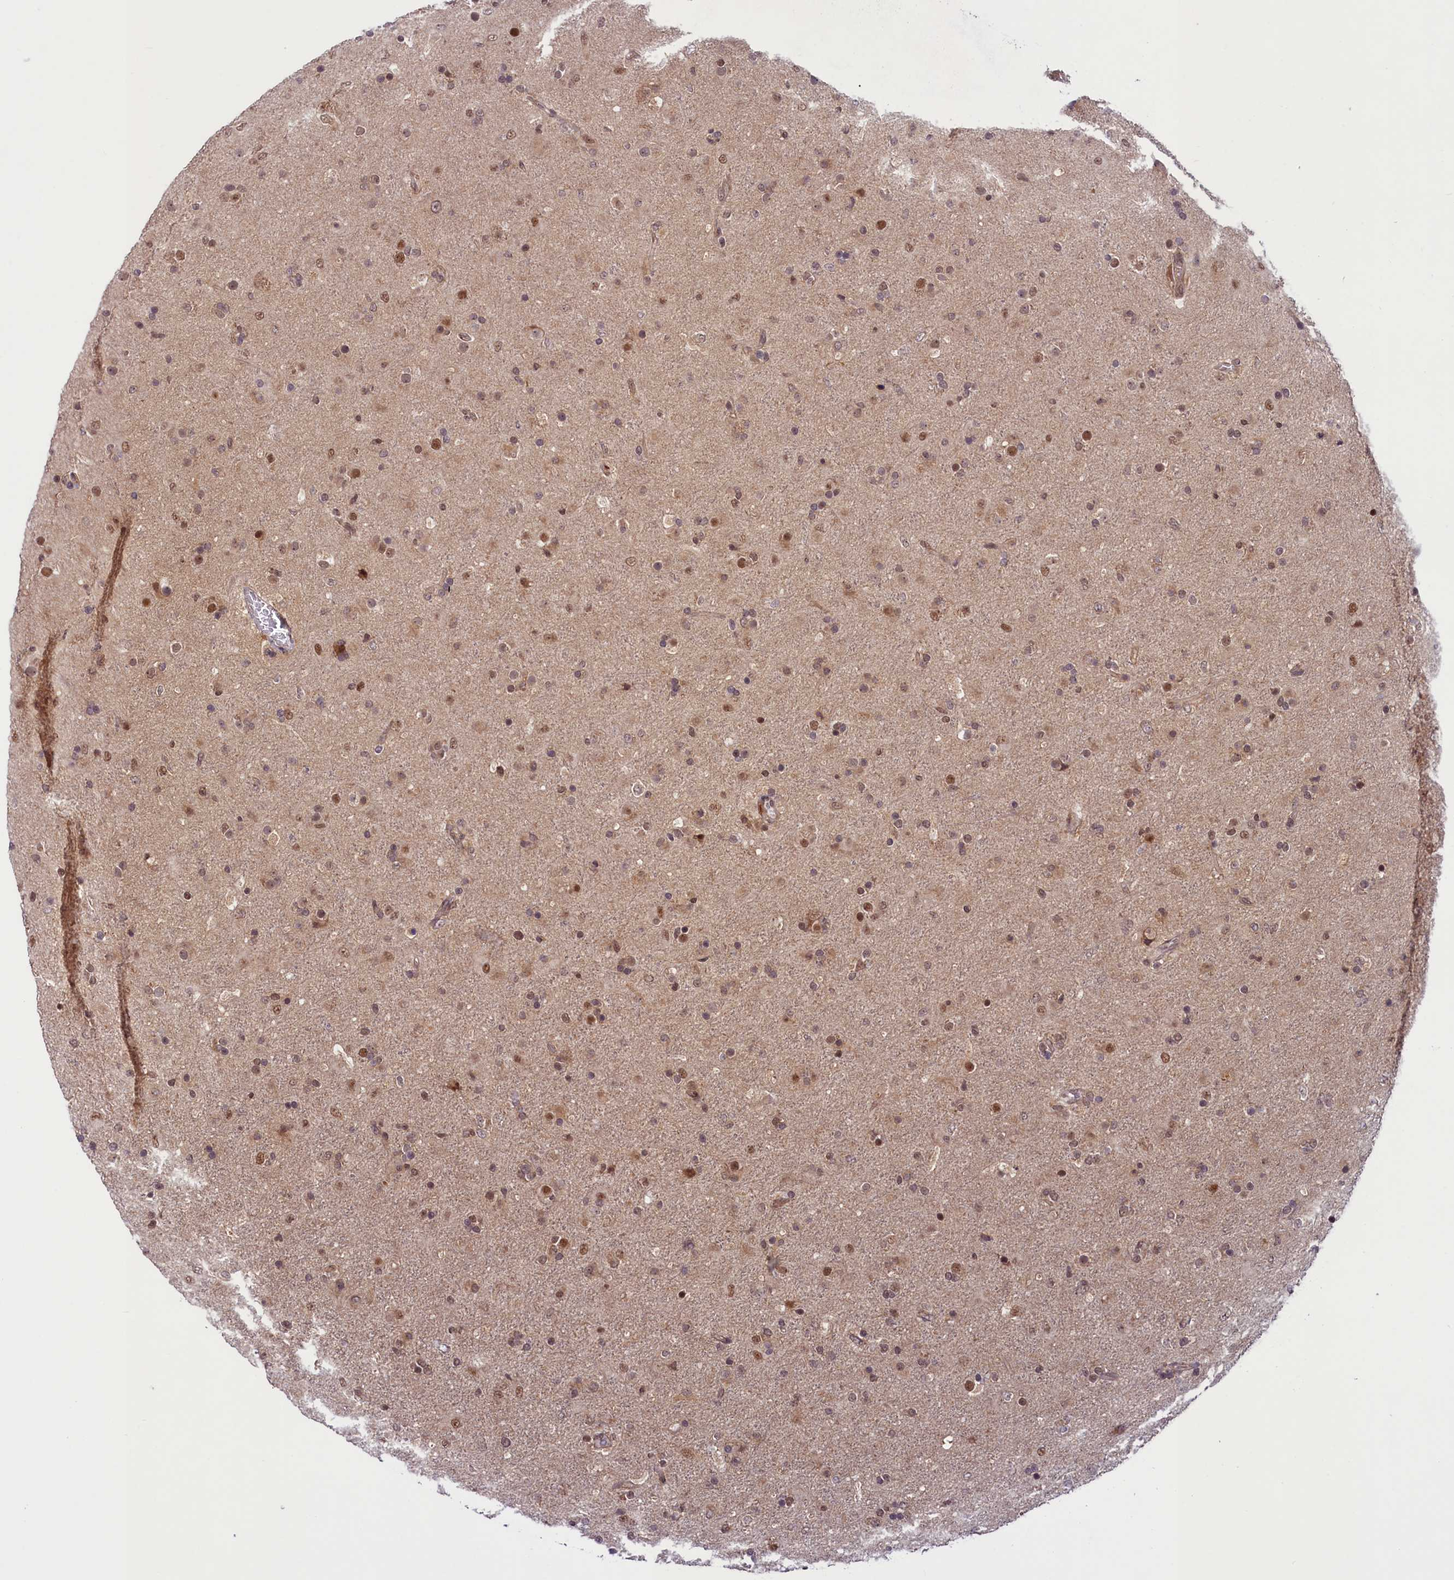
{"staining": {"intensity": "moderate", "quantity": "<25%", "location": "nuclear"}, "tissue": "glioma", "cell_type": "Tumor cells", "image_type": "cancer", "snomed": [{"axis": "morphology", "description": "Glioma, malignant, Low grade"}, {"axis": "topography", "description": "Brain"}], "caption": "Protein positivity by IHC demonstrates moderate nuclear staining in about <25% of tumor cells in glioma. The staining is performed using DAB brown chromogen to label protein expression. The nuclei are counter-stained blue using hematoxylin.", "gene": "SLC7A6OS", "patient": {"sex": "male", "age": 65}}